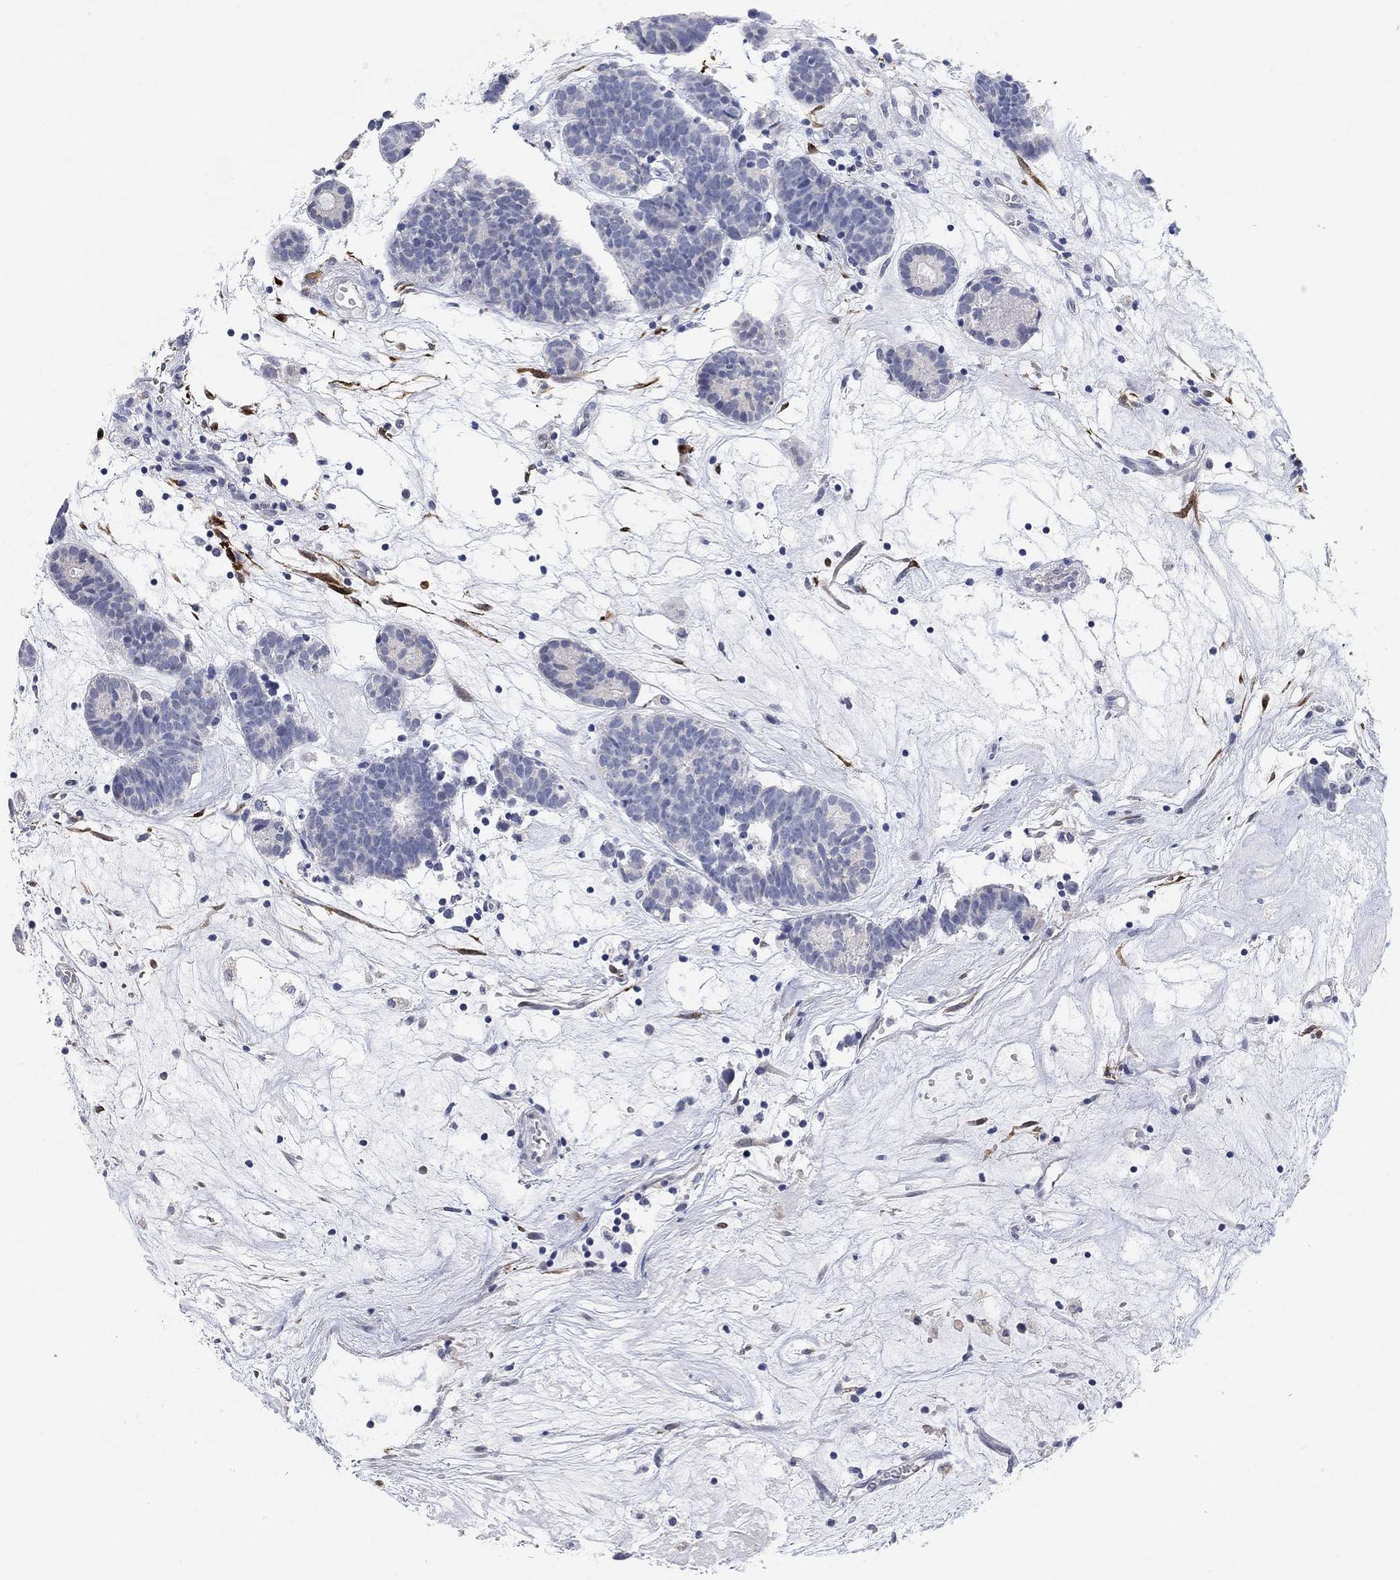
{"staining": {"intensity": "negative", "quantity": "none", "location": "none"}, "tissue": "head and neck cancer", "cell_type": "Tumor cells", "image_type": "cancer", "snomed": [{"axis": "morphology", "description": "Adenocarcinoma, NOS"}, {"axis": "topography", "description": "Head-Neck"}], "caption": "The histopathology image displays no significant staining in tumor cells of adenocarcinoma (head and neck).", "gene": "VAT1L", "patient": {"sex": "female", "age": 81}}